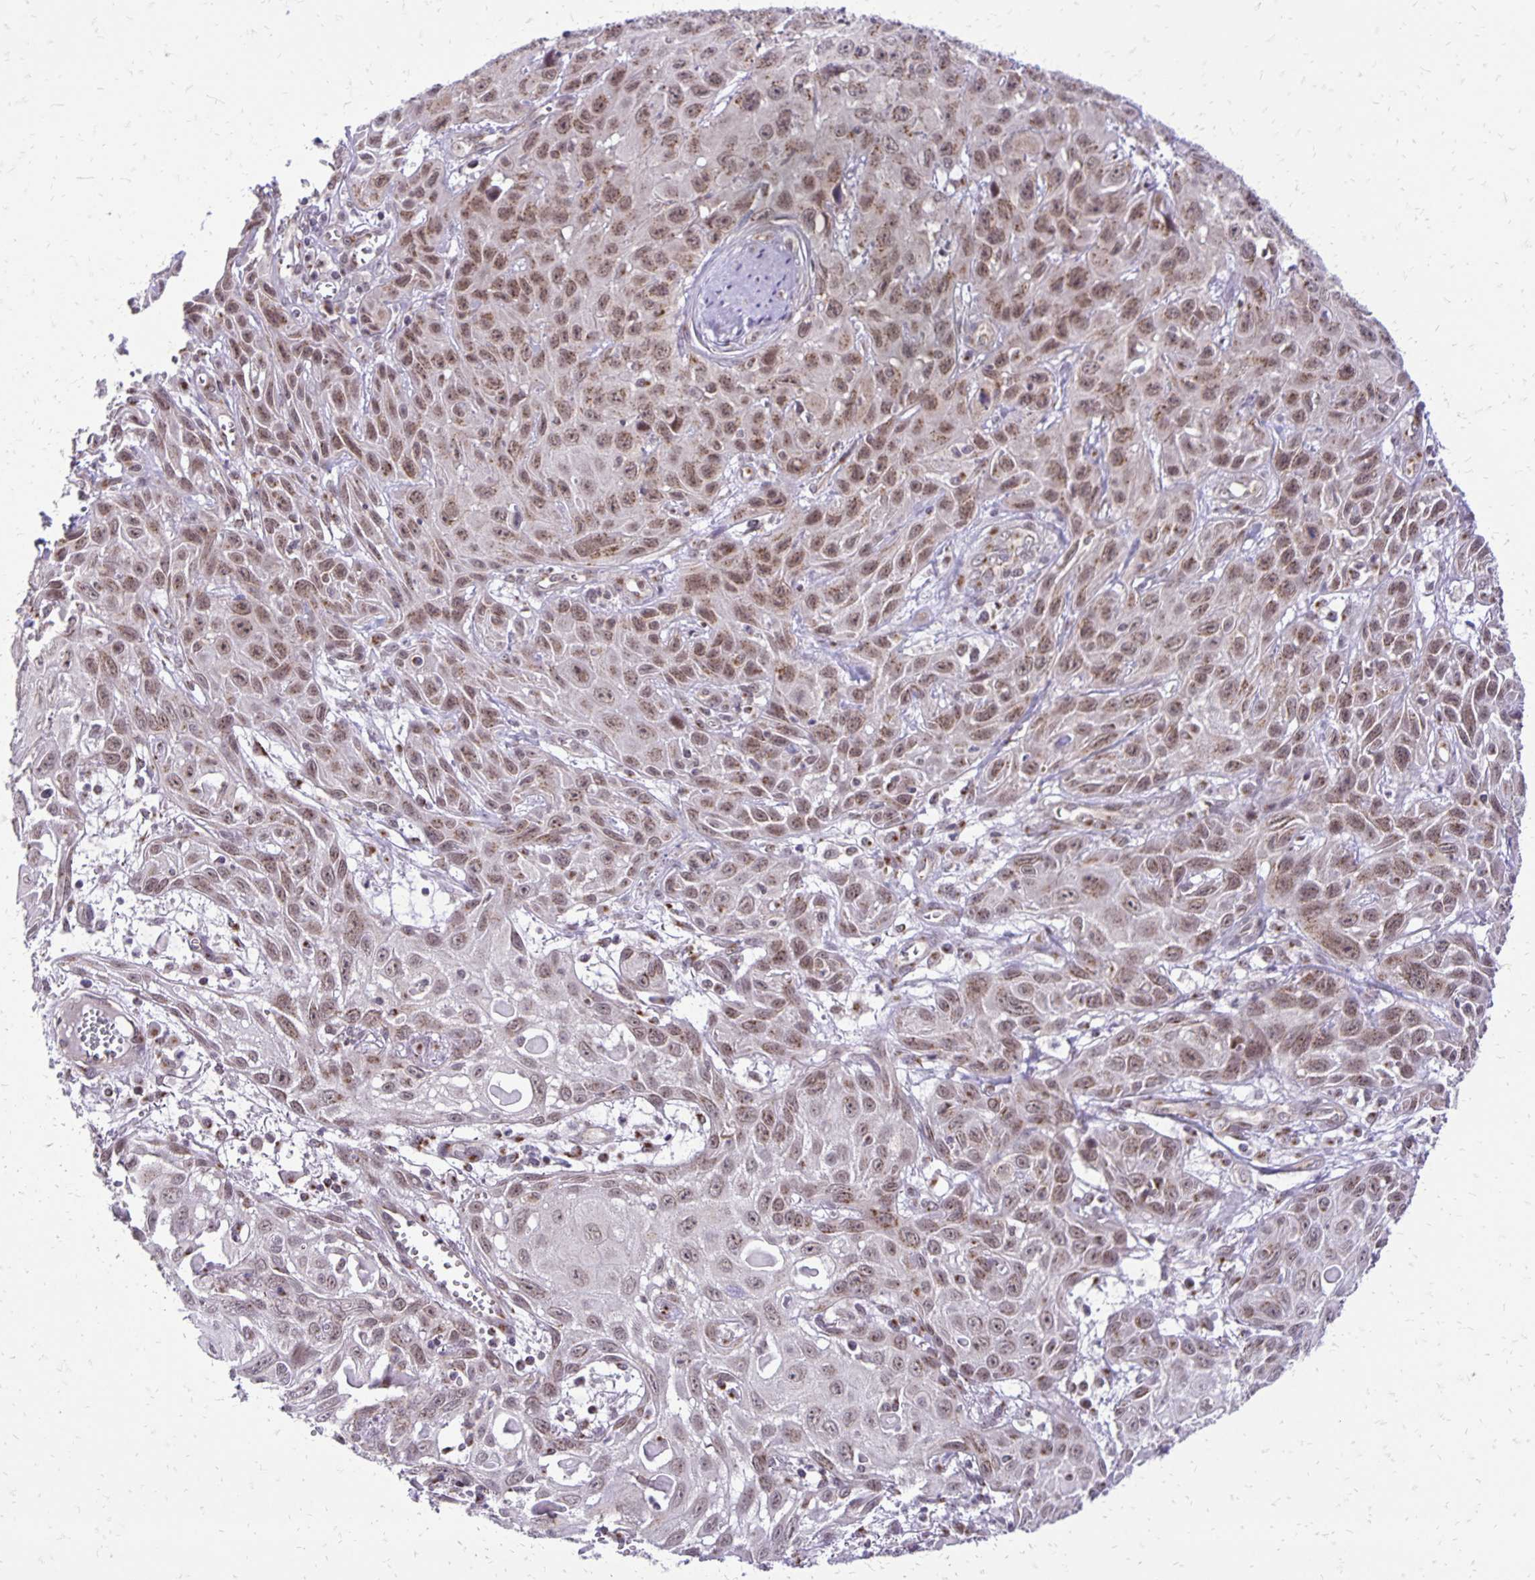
{"staining": {"intensity": "weak", "quantity": ">75%", "location": "cytoplasmic/membranous,nuclear"}, "tissue": "skin cancer", "cell_type": "Tumor cells", "image_type": "cancer", "snomed": [{"axis": "morphology", "description": "Squamous cell carcinoma, NOS"}, {"axis": "topography", "description": "Skin"}, {"axis": "topography", "description": "Vulva"}], "caption": "This photomicrograph shows immunohistochemistry staining of human skin cancer, with low weak cytoplasmic/membranous and nuclear expression in about >75% of tumor cells.", "gene": "GOLGA5", "patient": {"sex": "female", "age": 71}}